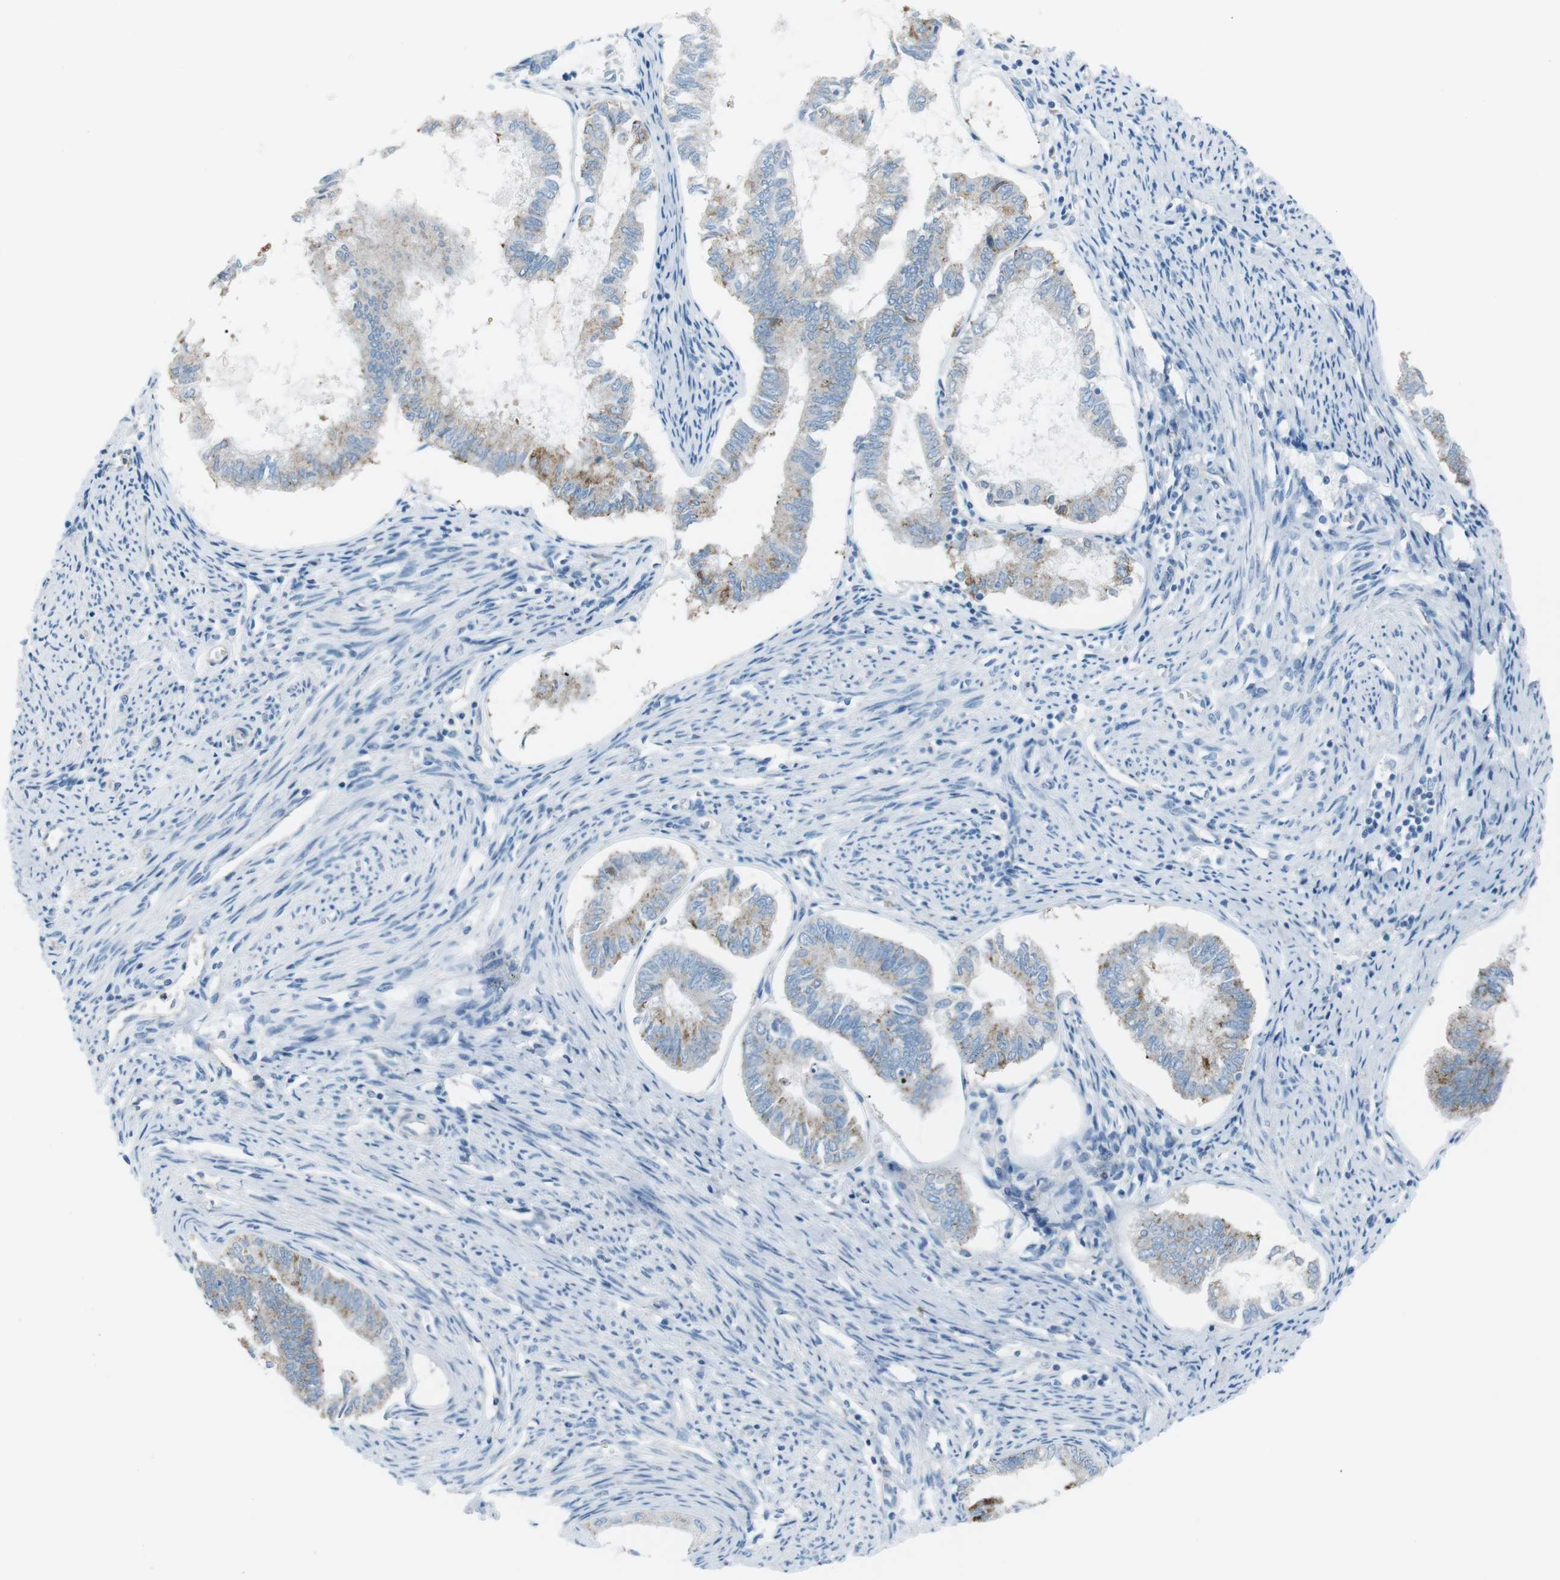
{"staining": {"intensity": "weak", "quantity": "<25%", "location": "cytoplasmic/membranous"}, "tissue": "endometrial cancer", "cell_type": "Tumor cells", "image_type": "cancer", "snomed": [{"axis": "morphology", "description": "Adenocarcinoma, NOS"}, {"axis": "topography", "description": "Endometrium"}], "caption": "Tumor cells show no significant expression in endometrial cancer.", "gene": "VAMP1", "patient": {"sex": "female", "age": 86}}